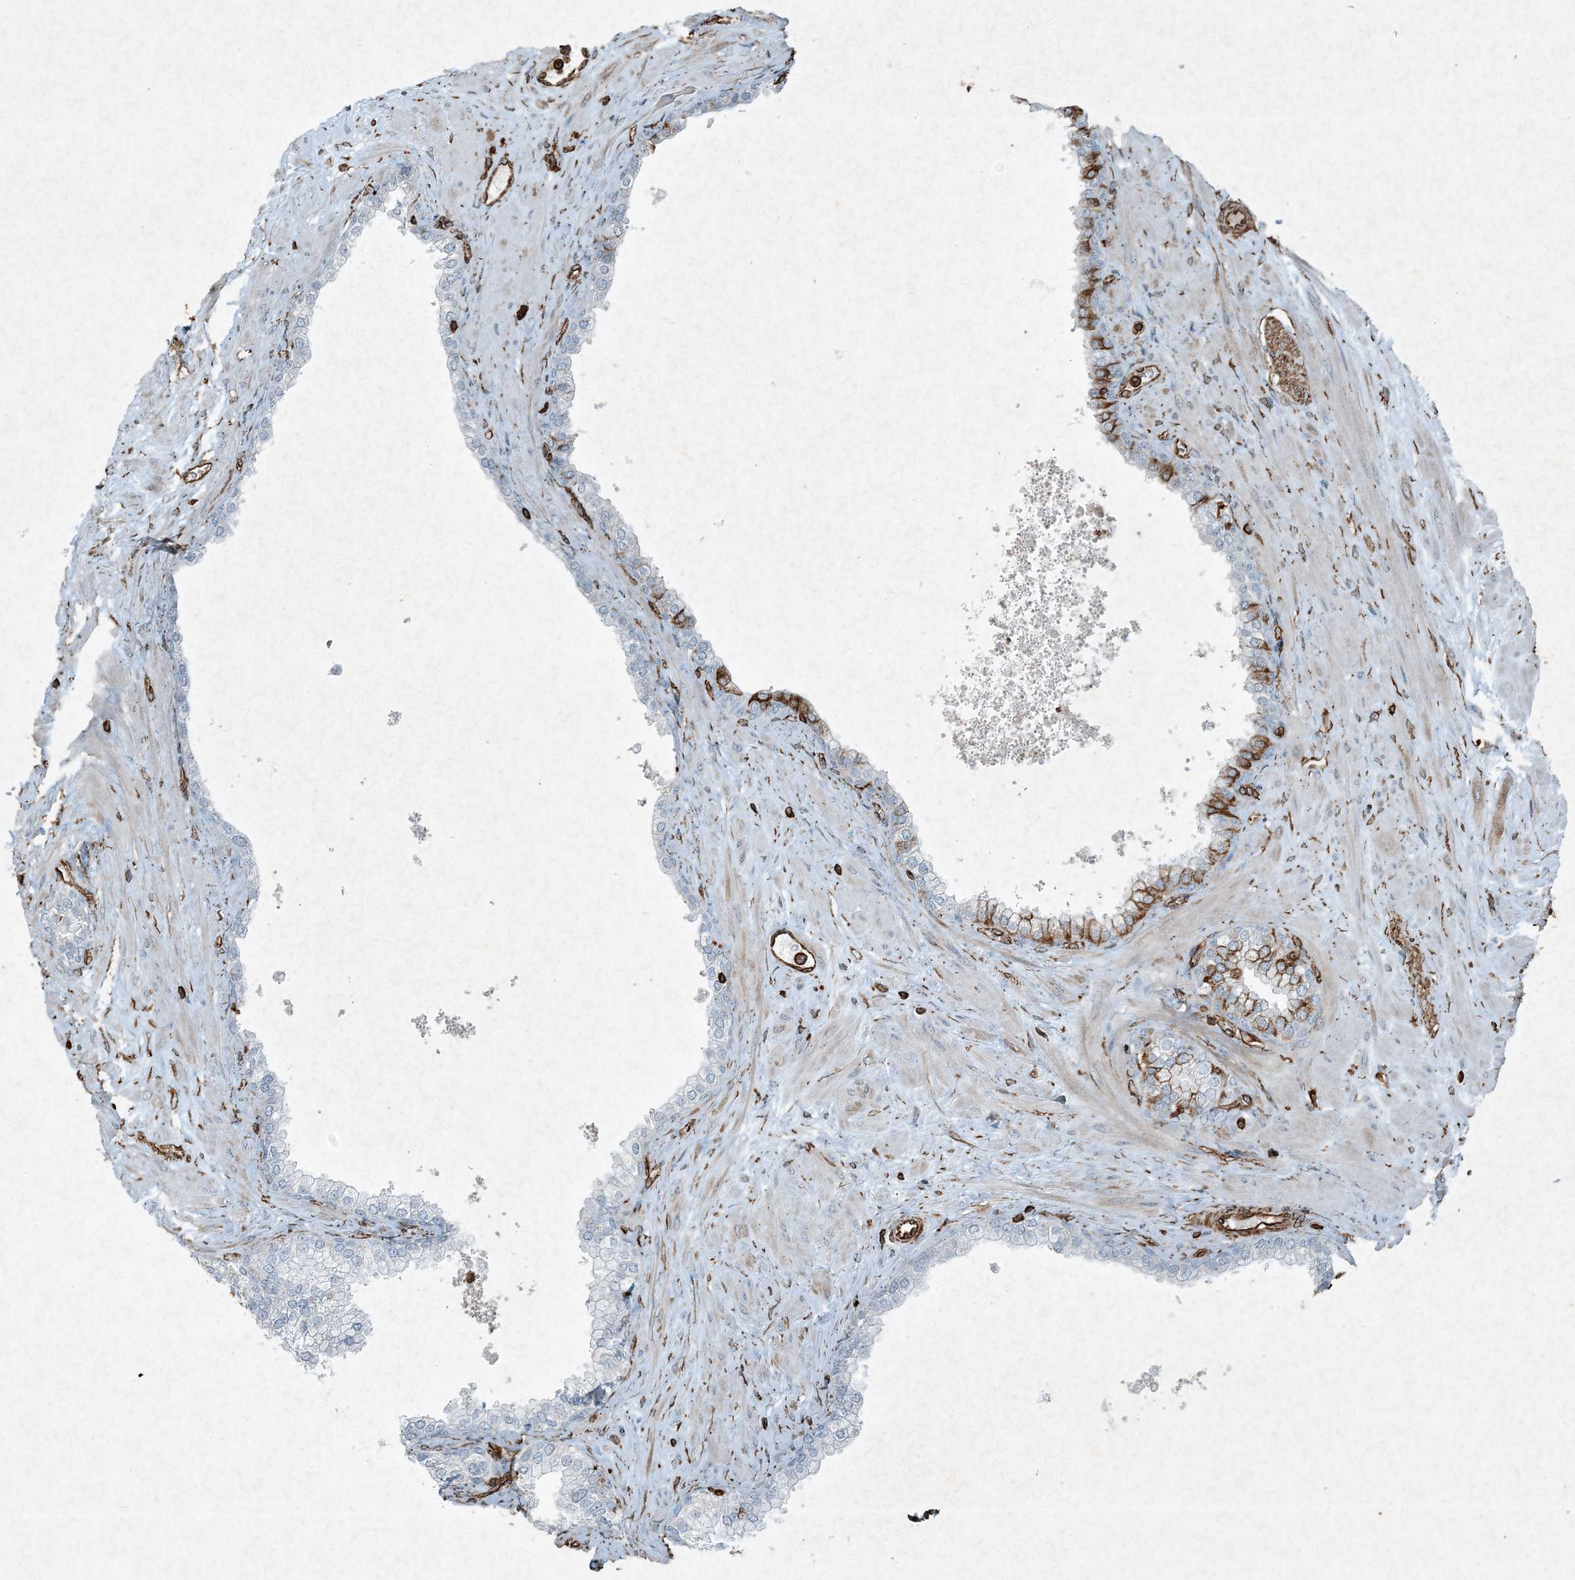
{"staining": {"intensity": "strong", "quantity": "<25%", "location": "cytoplasmic/membranous"}, "tissue": "prostate", "cell_type": "Glandular cells", "image_type": "normal", "snomed": [{"axis": "morphology", "description": "Normal tissue, NOS"}, {"axis": "morphology", "description": "Urothelial carcinoma, Low grade"}, {"axis": "topography", "description": "Urinary bladder"}, {"axis": "topography", "description": "Prostate"}], "caption": "Immunohistochemical staining of unremarkable prostate displays <25% levels of strong cytoplasmic/membranous protein positivity in approximately <25% of glandular cells.", "gene": "RYK", "patient": {"sex": "male", "age": 60}}